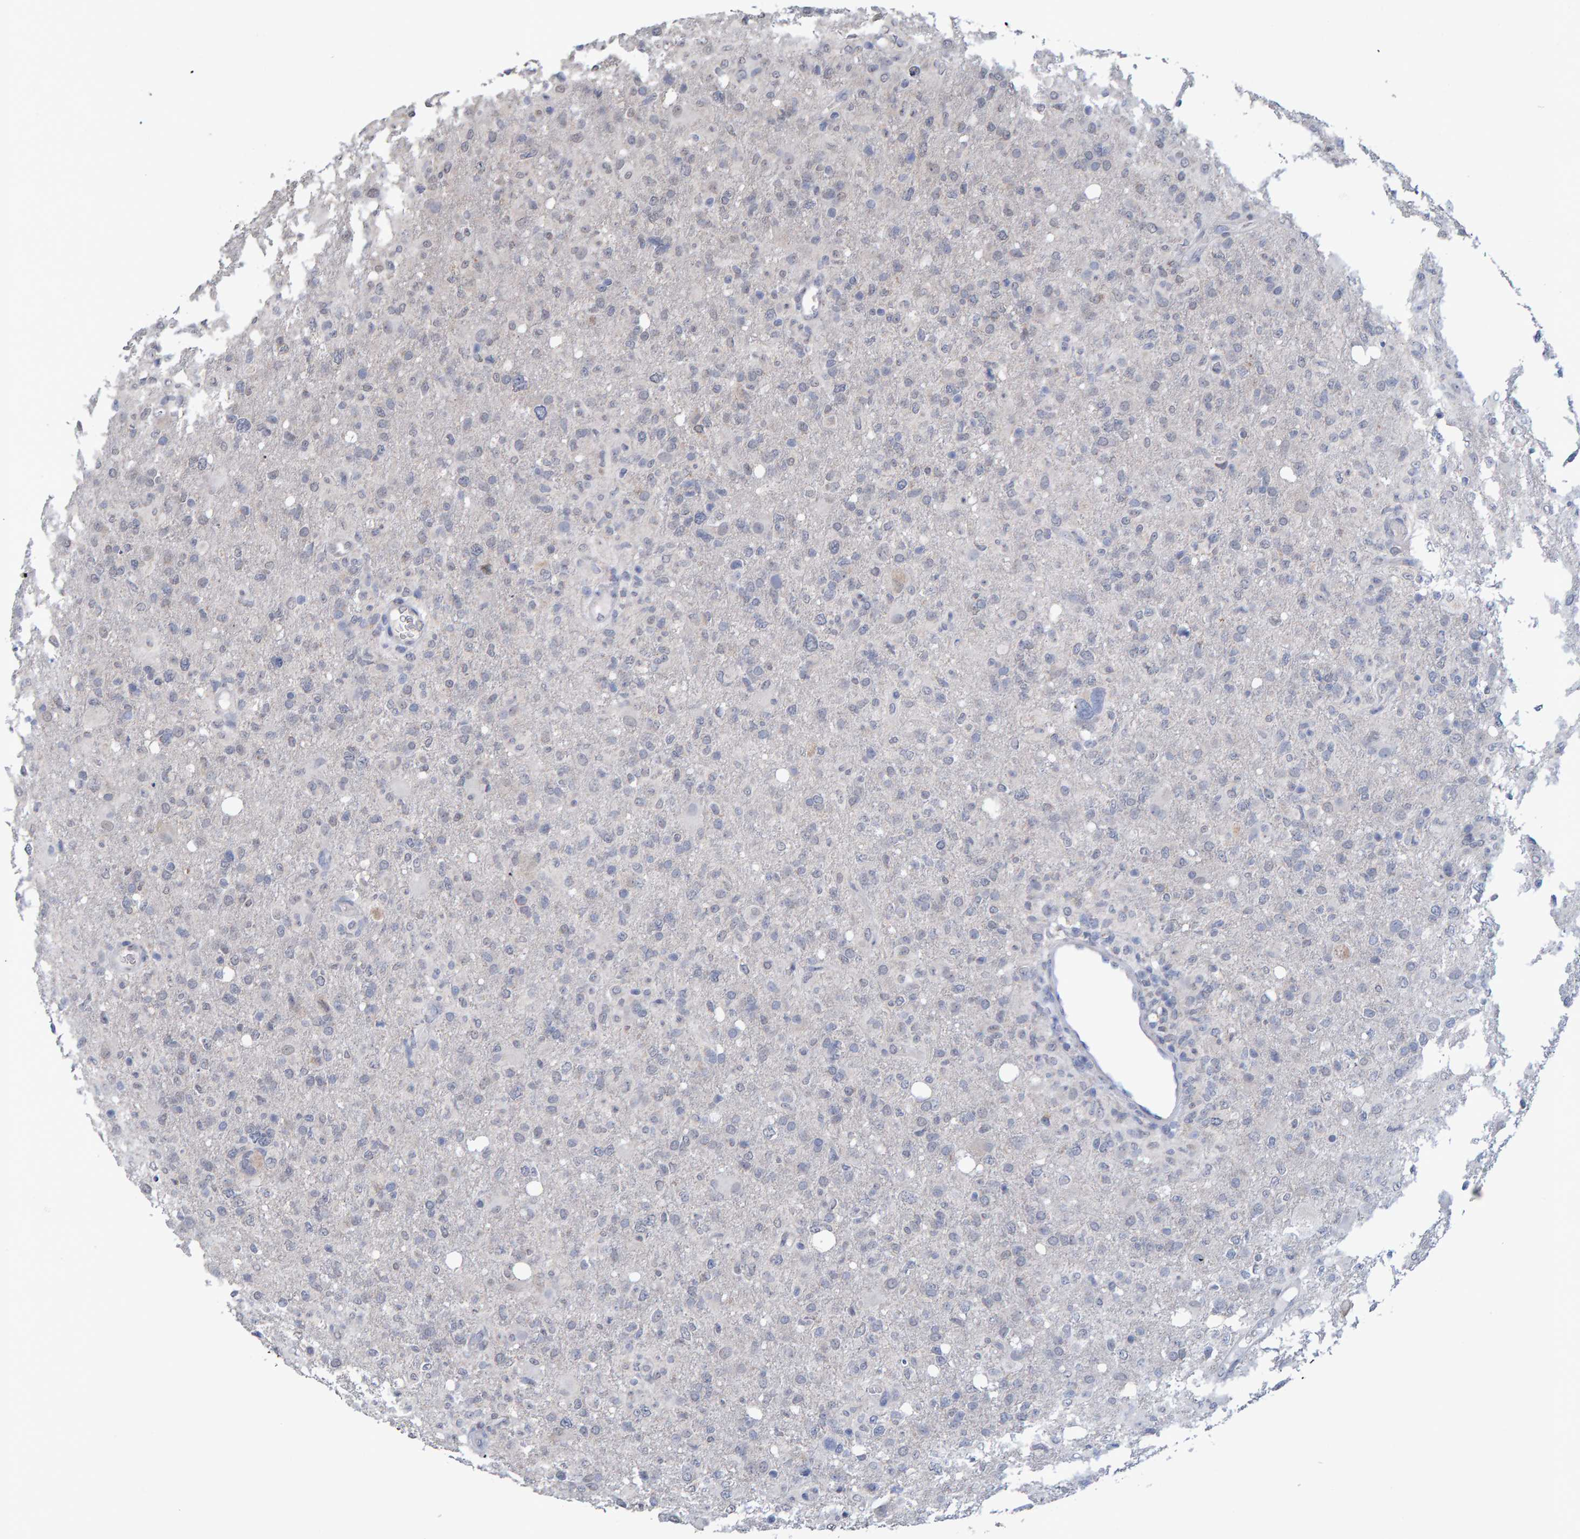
{"staining": {"intensity": "negative", "quantity": "none", "location": "none"}, "tissue": "glioma", "cell_type": "Tumor cells", "image_type": "cancer", "snomed": [{"axis": "morphology", "description": "Glioma, malignant, High grade"}, {"axis": "topography", "description": "Brain"}], "caption": "Immunohistochemistry of malignant high-grade glioma exhibits no staining in tumor cells.", "gene": "USP43", "patient": {"sex": "female", "age": 57}}